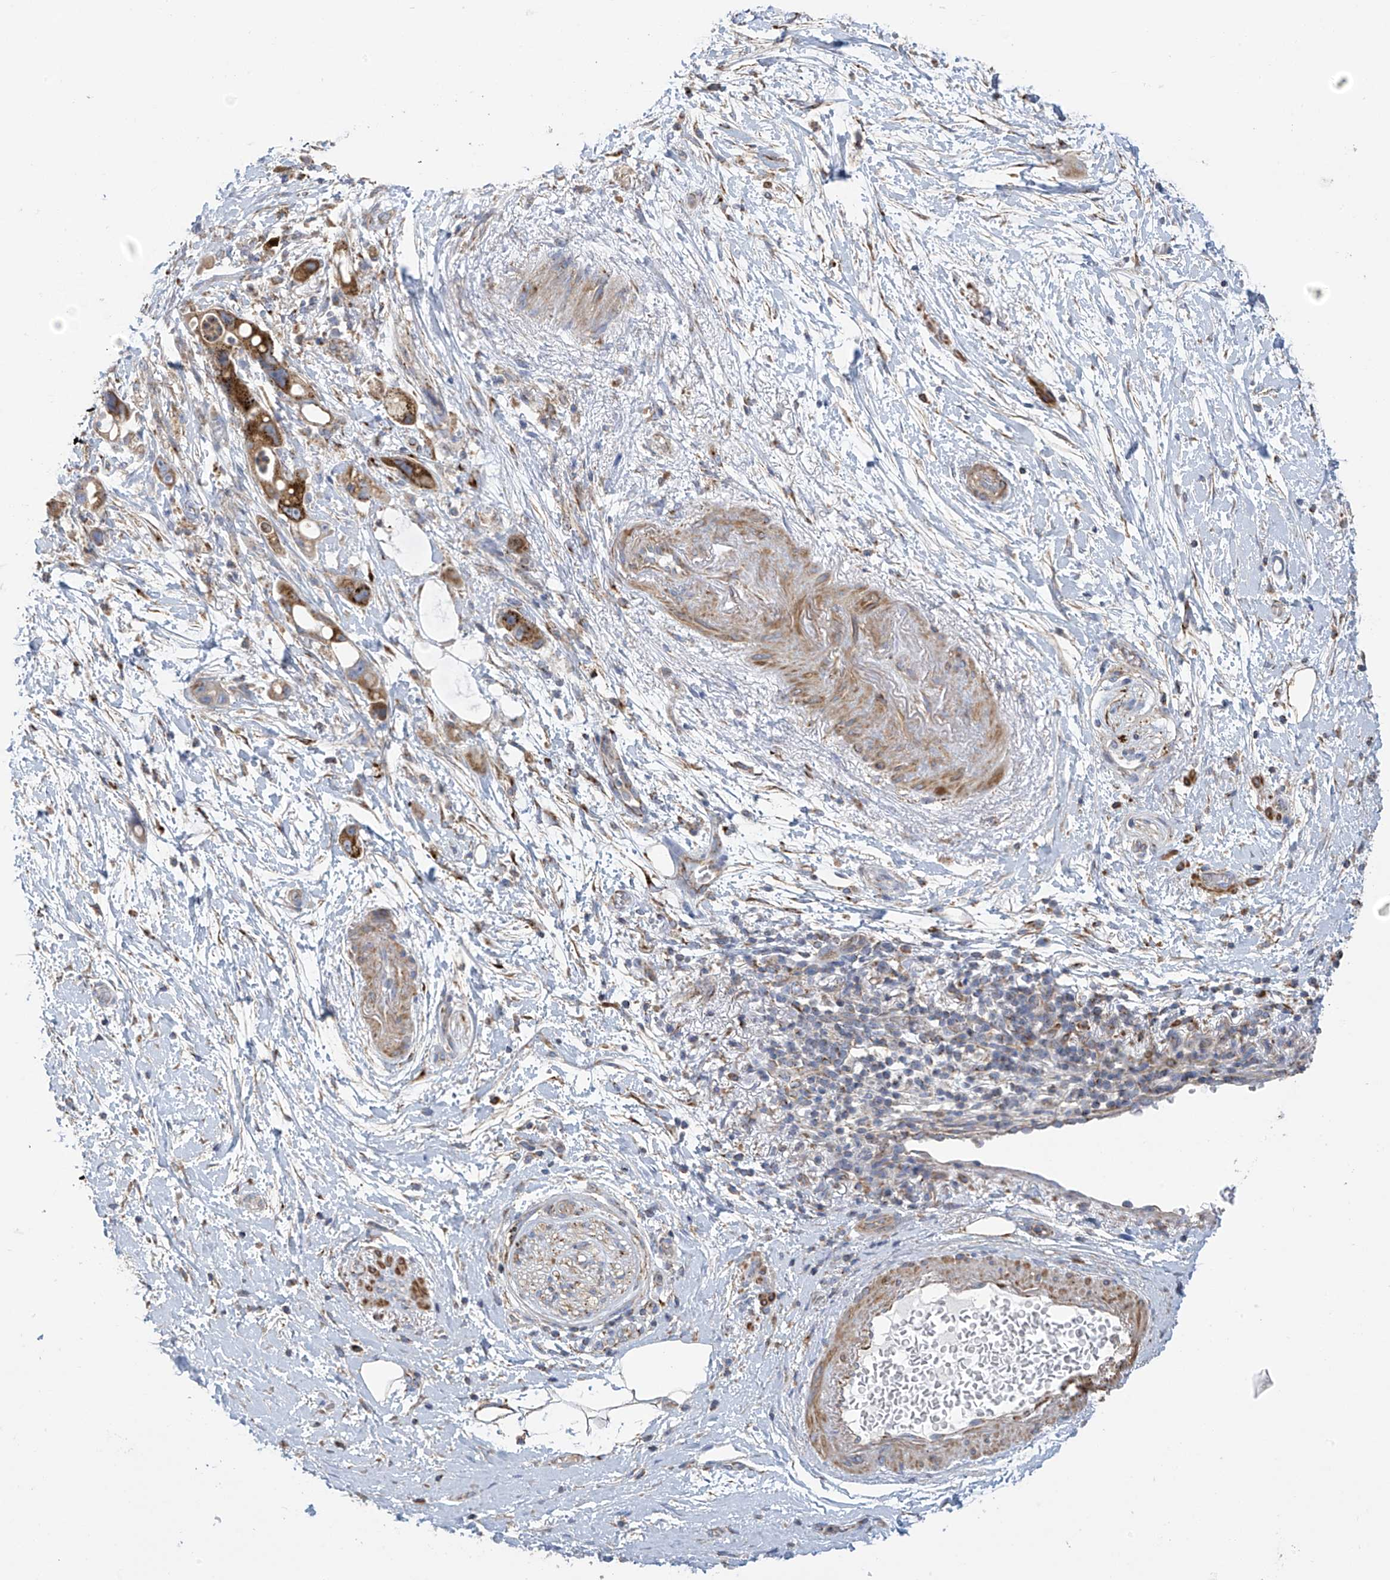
{"staining": {"intensity": "strong", "quantity": ">75%", "location": "cytoplasmic/membranous"}, "tissue": "pancreatic cancer", "cell_type": "Tumor cells", "image_type": "cancer", "snomed": [{"axis": "morphology", "description": "Normal tissue, NOS"}, {"axis": "morphology", "description": "Adenocarcinoma, NOS"}, {"axis": "topography", "description": "Pancreas"}], "caption": "A photomicrograph showing strong cytoplasmic/membranous staining in approximately >75% of tumor cells in pancreatic adenocarcinoma, as visualized by brown immunohistochemical staining.", "gene": "ITM2B", "patient": {"sex": "female", "age": 68}}